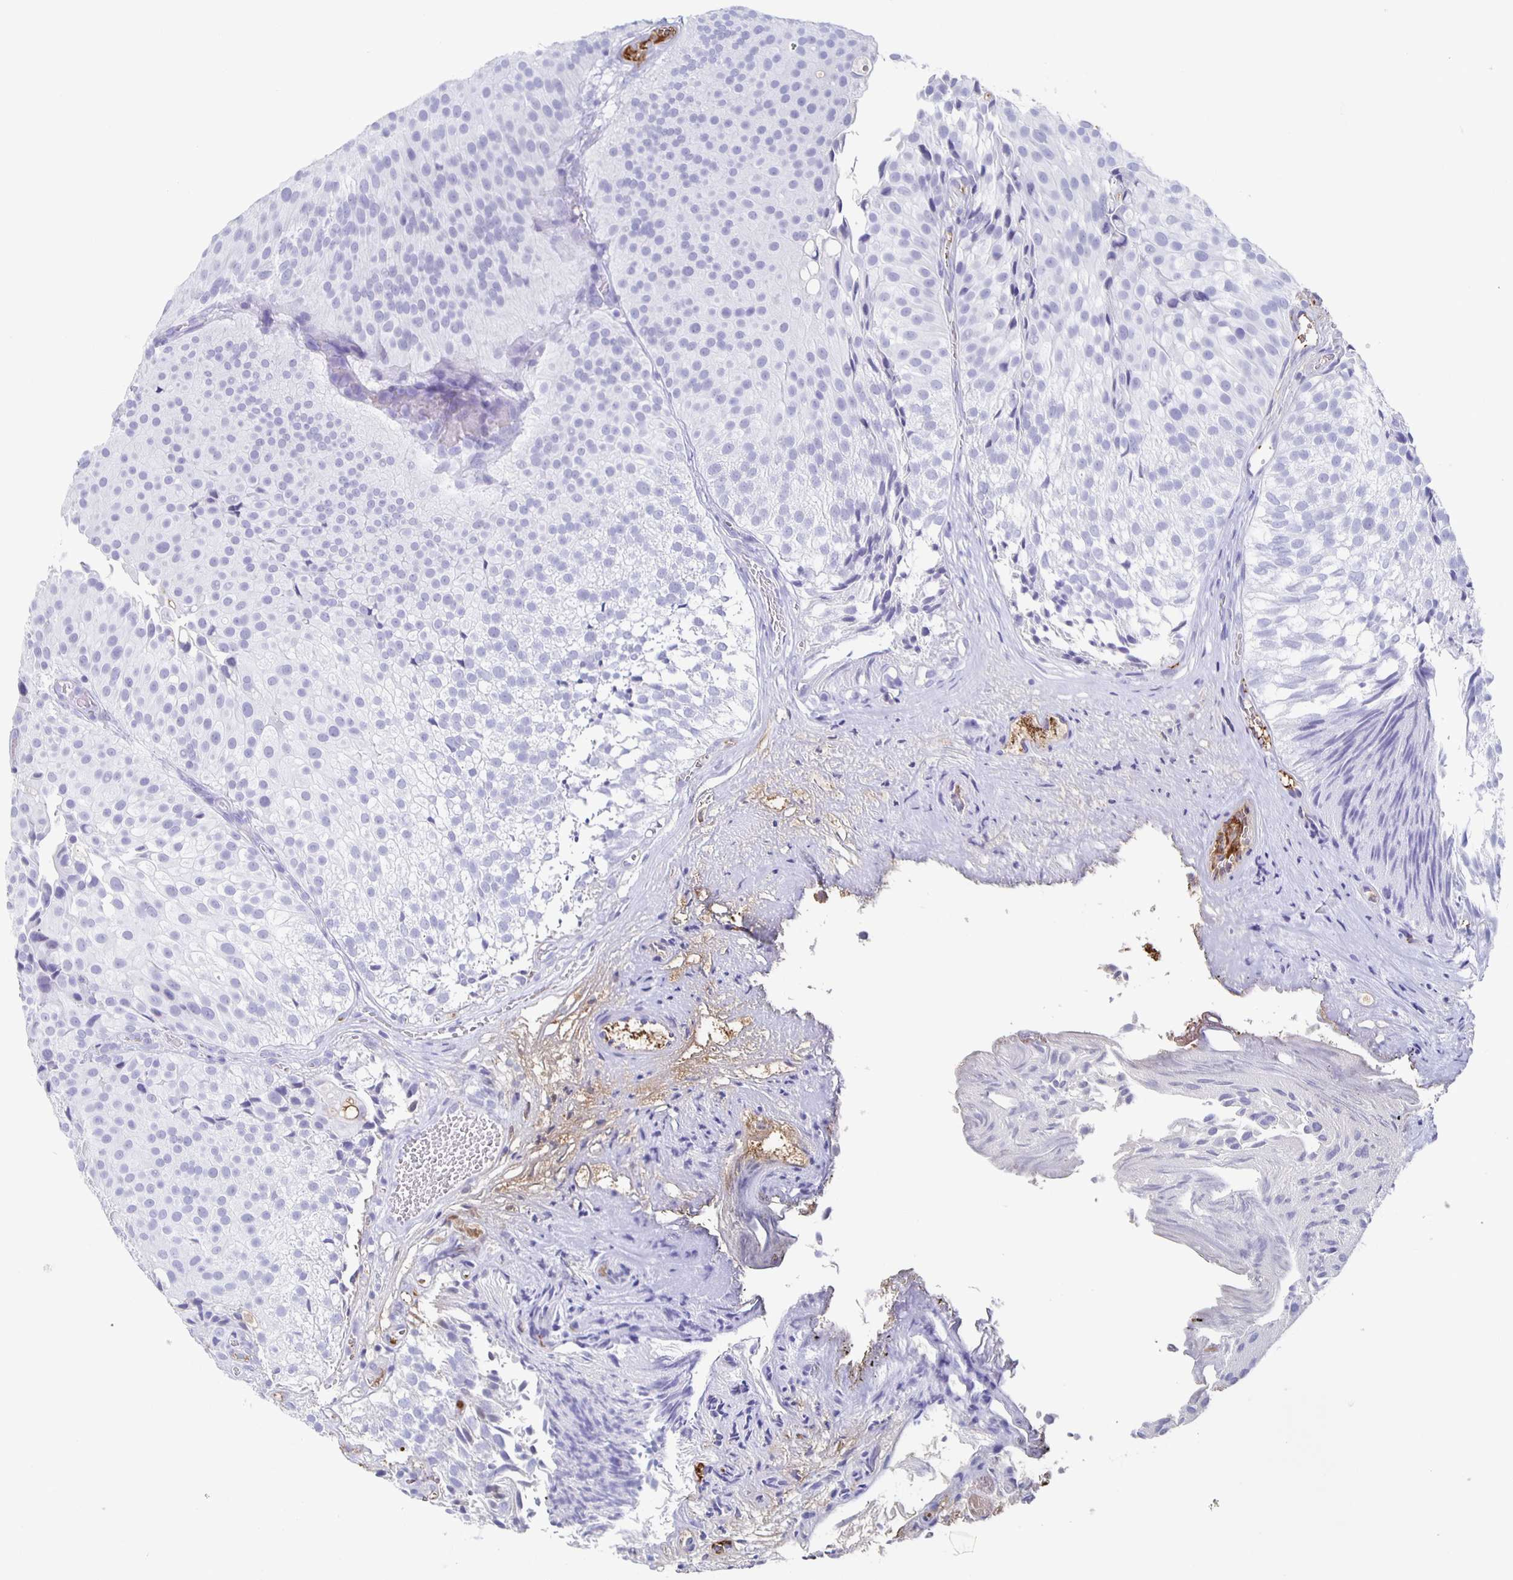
{"staining": {"intensity": "negative", "quantity": "none", "location": "none"}, "tissue": "urothelial cancer", "cell_type": "Tumor cells", "image_type": "cancer", "snomed": [{"axis": "morphology", "description": "Urothelial carcinoma, Low grade"}, {"axis": "topography", "description": "Urinary bladder"}], "caption": "This image is of low-grade urothelial carcinoma stained with IHC to label a protein in brown with the nuclei are counter-stained blue. There is no expression in tumor cells. (Stains: DAB (3,3'-diaminobenzidine) immunohistochemistry with hematoxylin counter stain, Microscopy: brightfield microscopy at high magnification).", "gene": "FGA", "patient": {"sex": "male", "age": 80}}